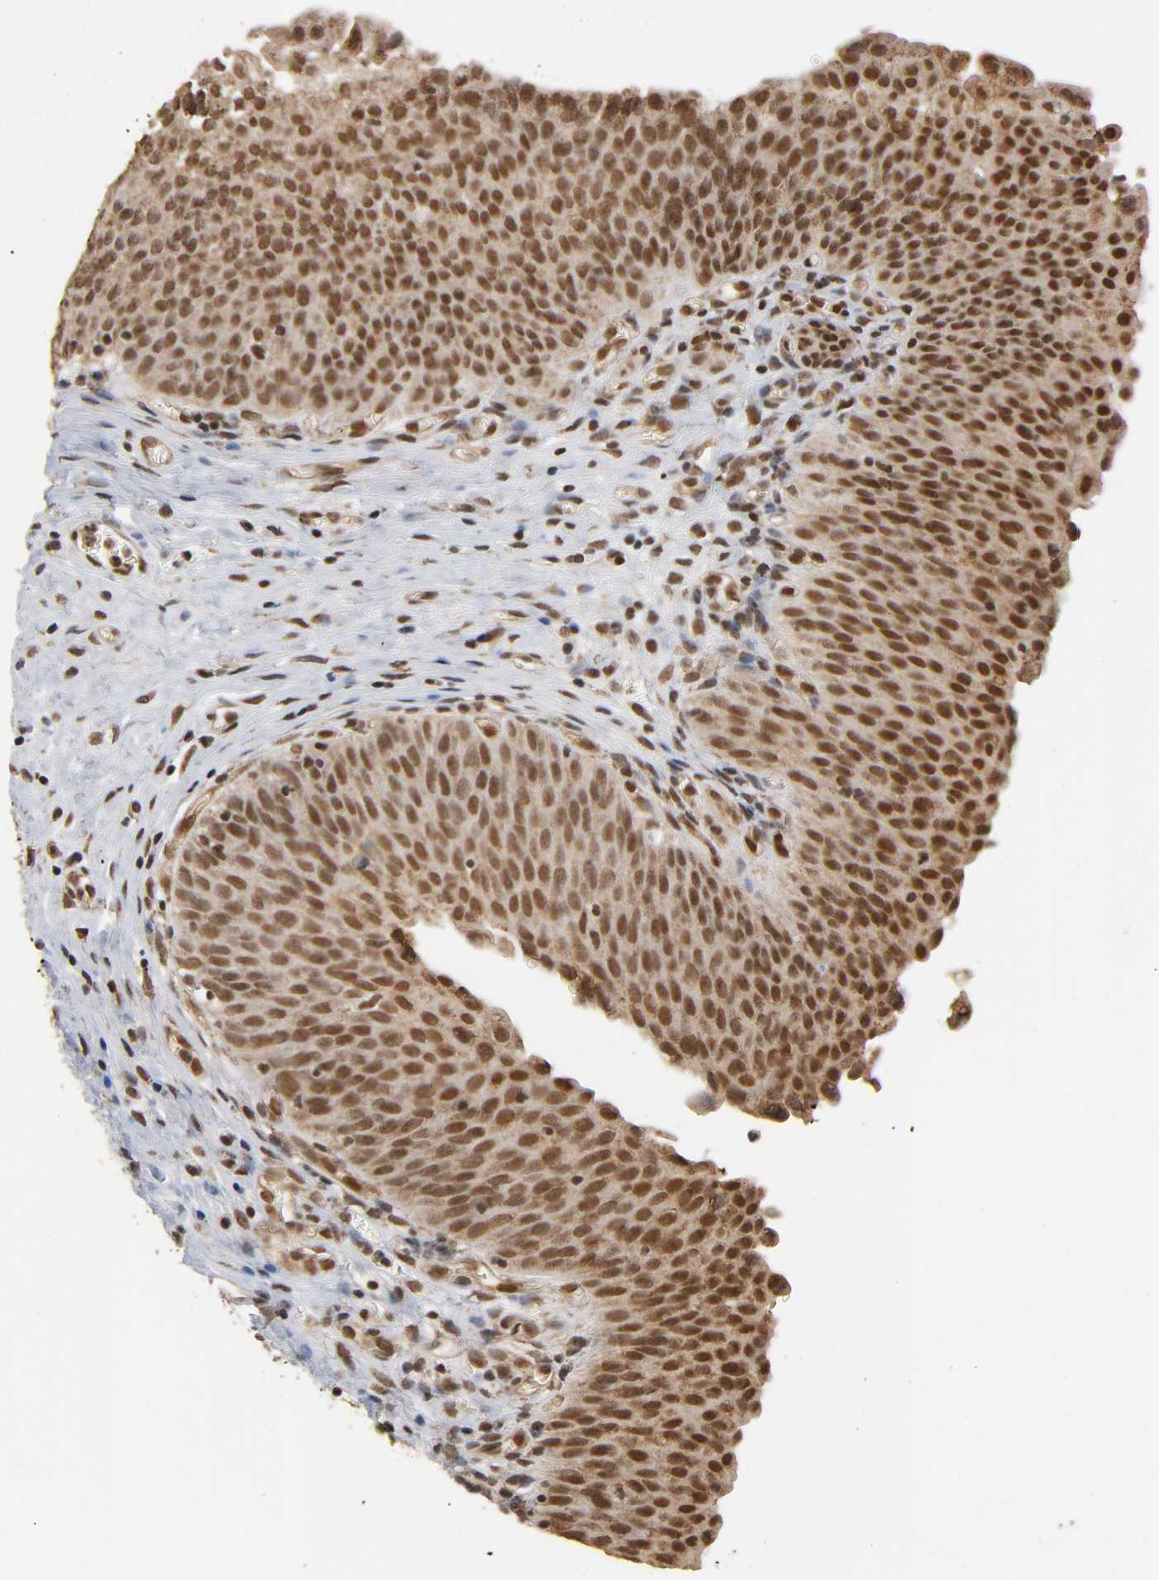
{"staining": {"intensity": "strong", "quantity": ">75%", "location": "cytoplasmic/membranous,nuclear"}, "tissue": "urinary bladder", "cell_type": "Urothelial cells", "image_type": "normal", "snomed": [{"axis": "morphology", "description": "Normal tissue, NOS"}, {"axis": "morphology", "description": "Dysplasia, NOS"}, {"axis": "topography", "description": "Urinary bladder"}], "caption": "IHC of normal urinary bladder shows high levels of strong cytoplasmic/membranous,nuclear staining in approximately >75% of urothelial cells. (Stains: DAB in brown, nuclei in blue, Microscopy: brightfield microscopy at high magnification).", "gene": "ZNF384", "patient": {"sex": "male", "age": 35}}